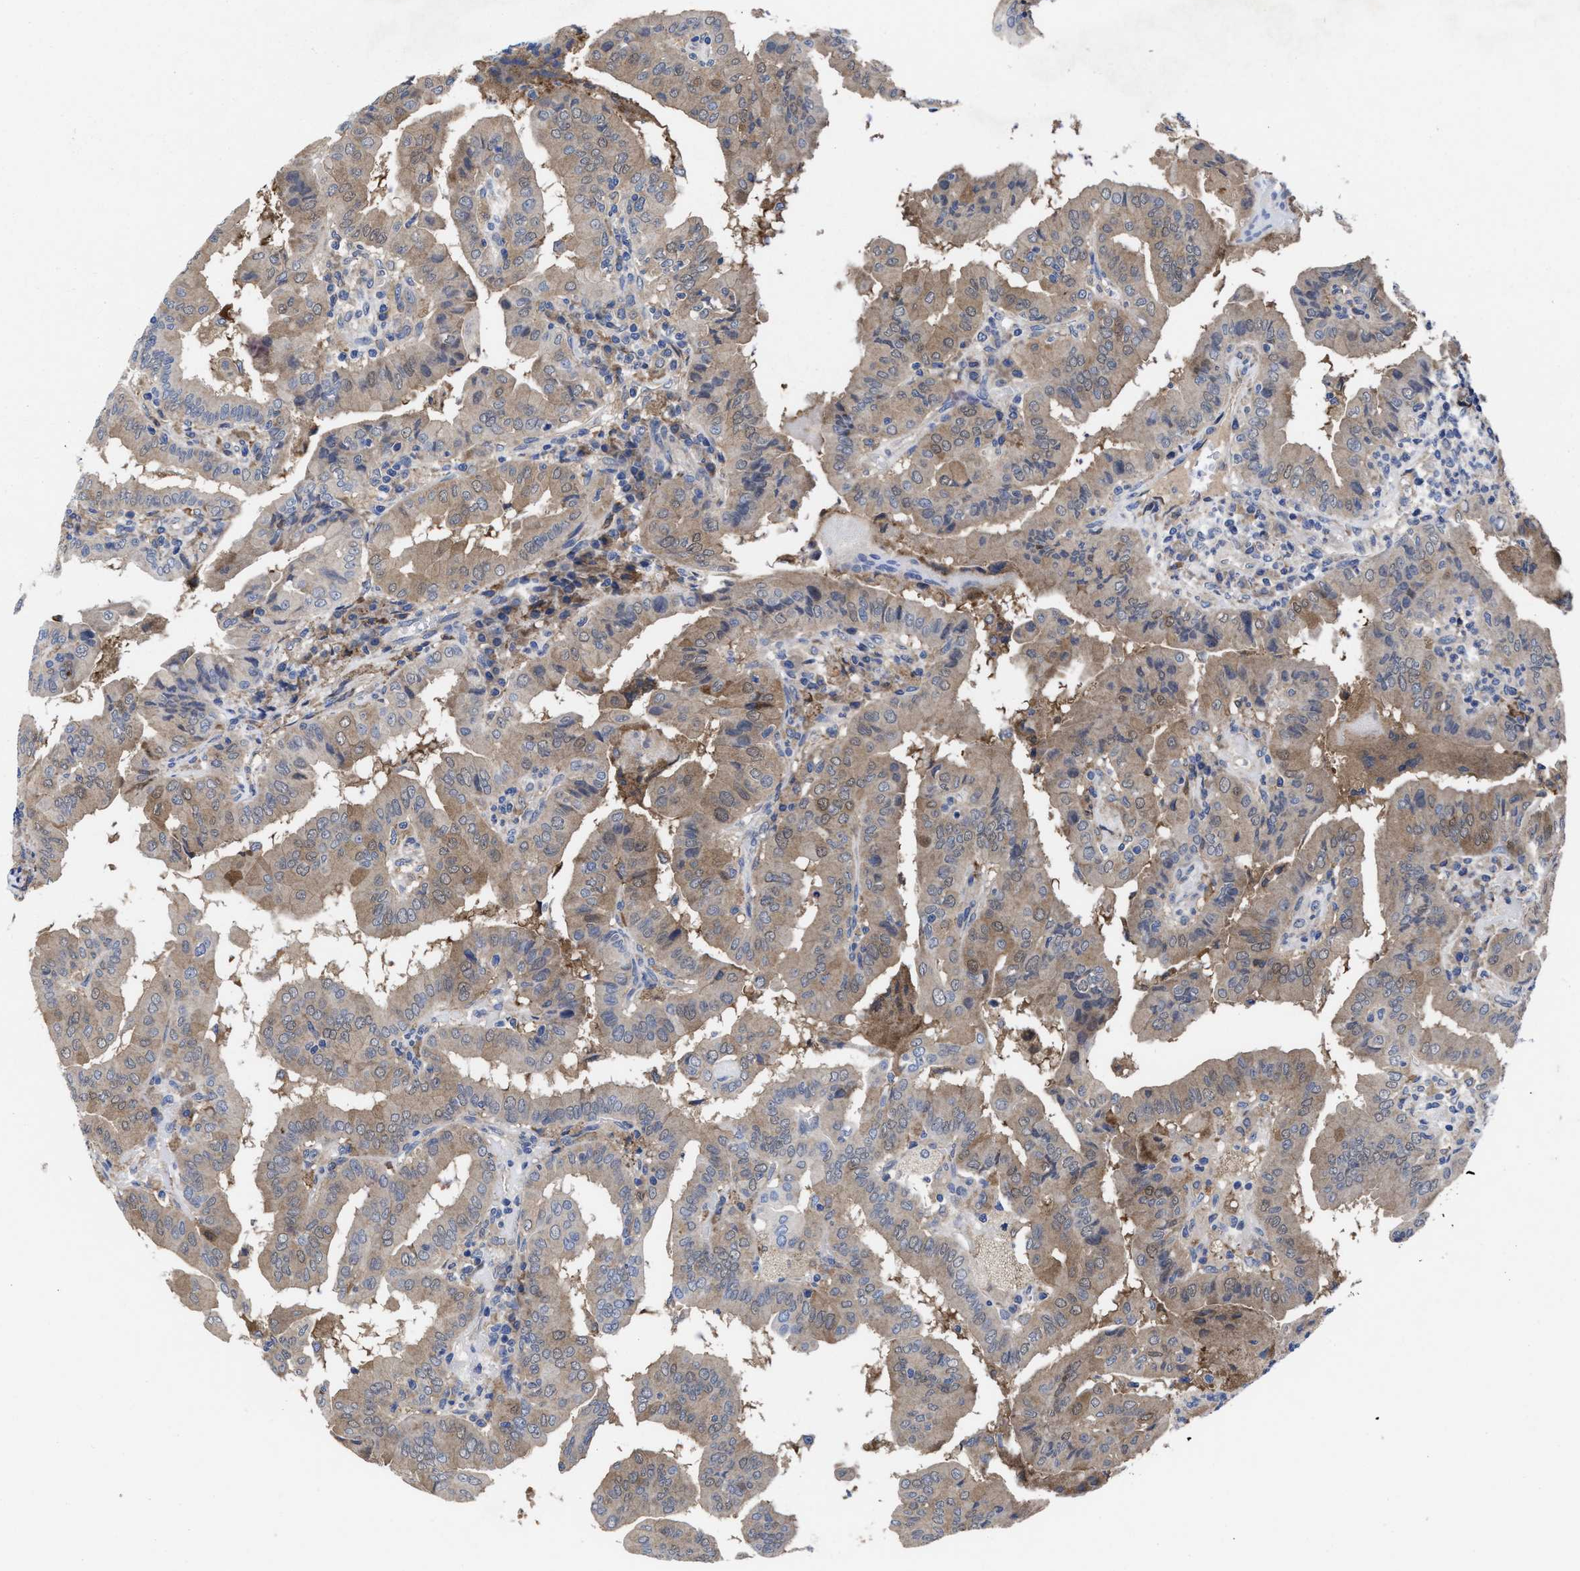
{"staining": {"intensity": "moderate", "quantity": ">75%", "location": "cytoplasmic/membranous"}, "tissue": "thyroid cancer", "cell_type": "Tumor cells", "image_type": "cancer", "snomed": [{"axis": "morphology", "description": "Papillary adenocarcinoma, NOS"}, {"axis": "topography", "description": "Thyroid gland"}], "caption": "Thyroid cancer (papillary adenocarcinoma) stained with immunohistochemistry displays moderate cytoplasmic/membranous positivity in approximately >75% of tumor cells. (Stains: DAB in brown, nuclei in blue, Microscopy: brightfield microscopy at high magnification).", "gene": "TXNDC17", "patient": {"sex": "male", "age": 33}}